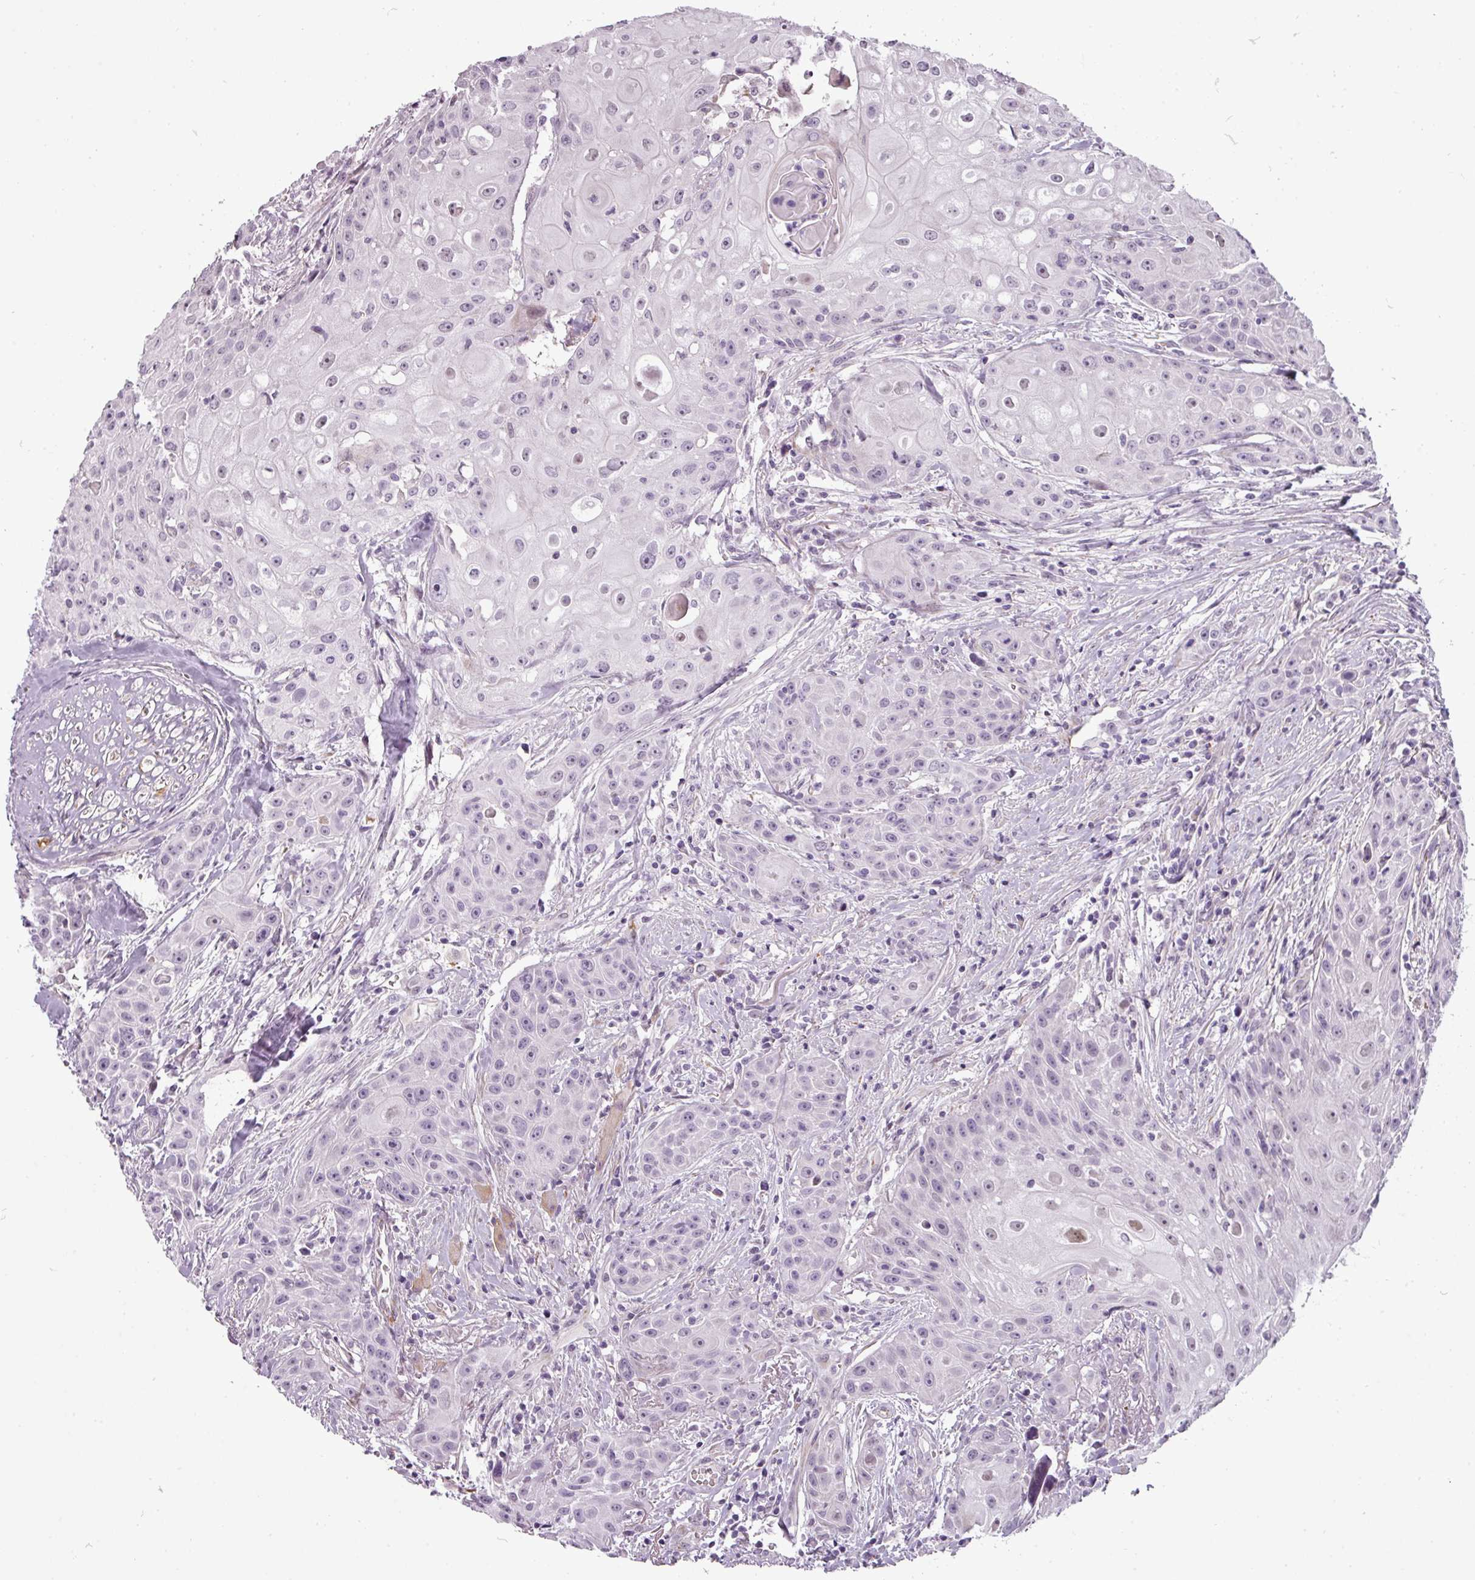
{"staining": {"intensity": "negative", "quantity": "none", "location": "none"}, "tissue": "head and neck cancer", "cell_type": "Tumor cells", "image_type": "cancer", "snomed": [{"axis": "morphology", "description": "Squamous cell carcinoma, NOS"}, {"axis": "topography", "description": "Oral tissue"}, {"axis": "topography", "description": "Head-Neck"}], "caption": "DAB immunohistochemical staining of human head and neck squamous cell carcinoma demonstrates no significant staining in tumor cells.", "gene": "CHRDL1", "patient": {"sex": "female", "age": 82}}